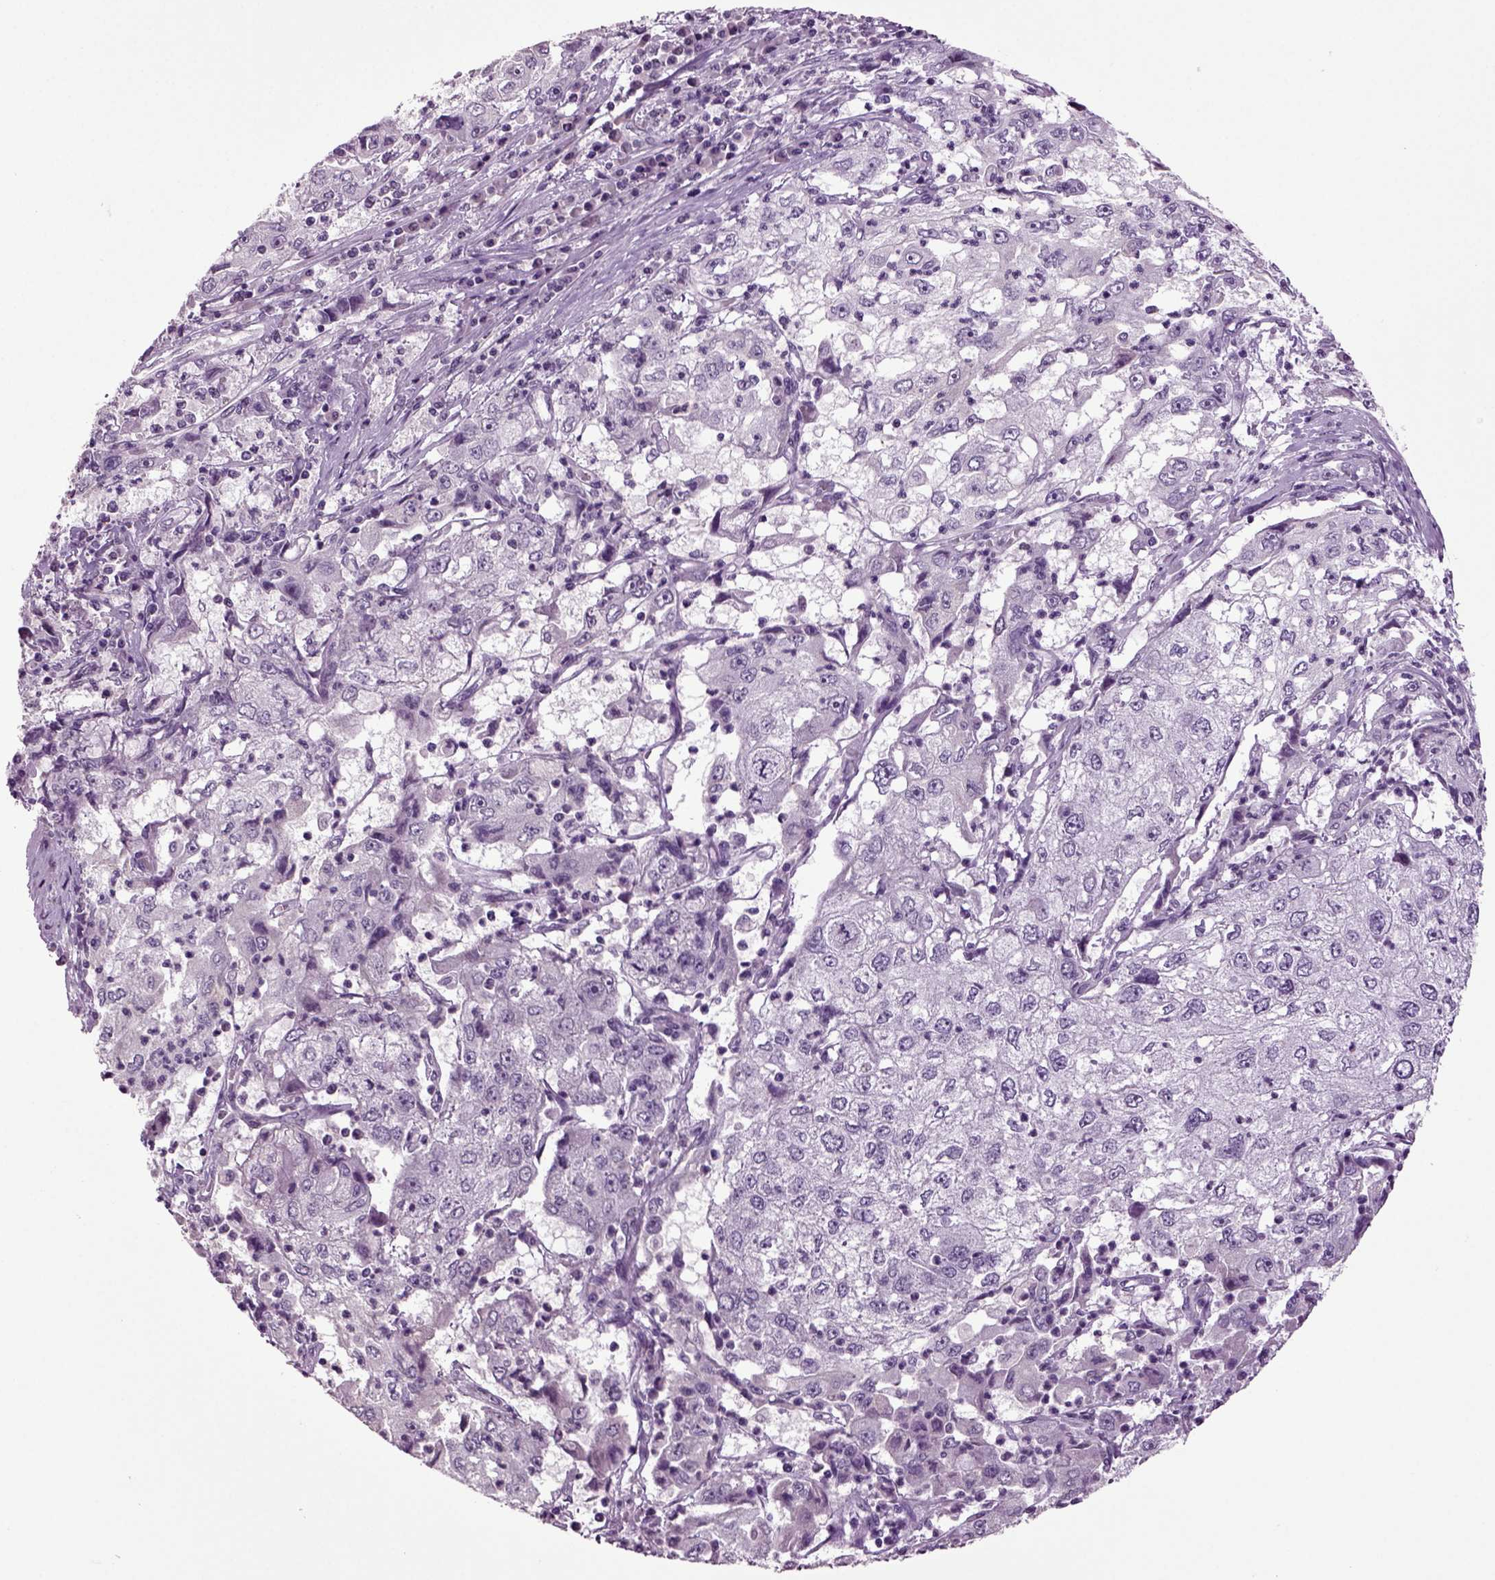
{"staining": {"intensity": "negative", "quantity": "none", "location": "none"}, "tissue": "cervical cancer", "cell_type": "Tumor cells", "image_type": "cancer", "snomed": [{"axis": "morphology", "description": "Squamous cell carcinoma, NOS"}, {"axis": "topography", "description": "Cervix"}], "caption": "Immunohistochemistry (IHC) micrograph of neoplastic tissue: human cervical cancer (squamous cell carcinoma) stained with DAB (3,3'-diaminobenzidine) exhibits no significant protein positivity in tumor cells.", "gene": "SLC17A6", "patient": {"sex": "female", "age": 36}}